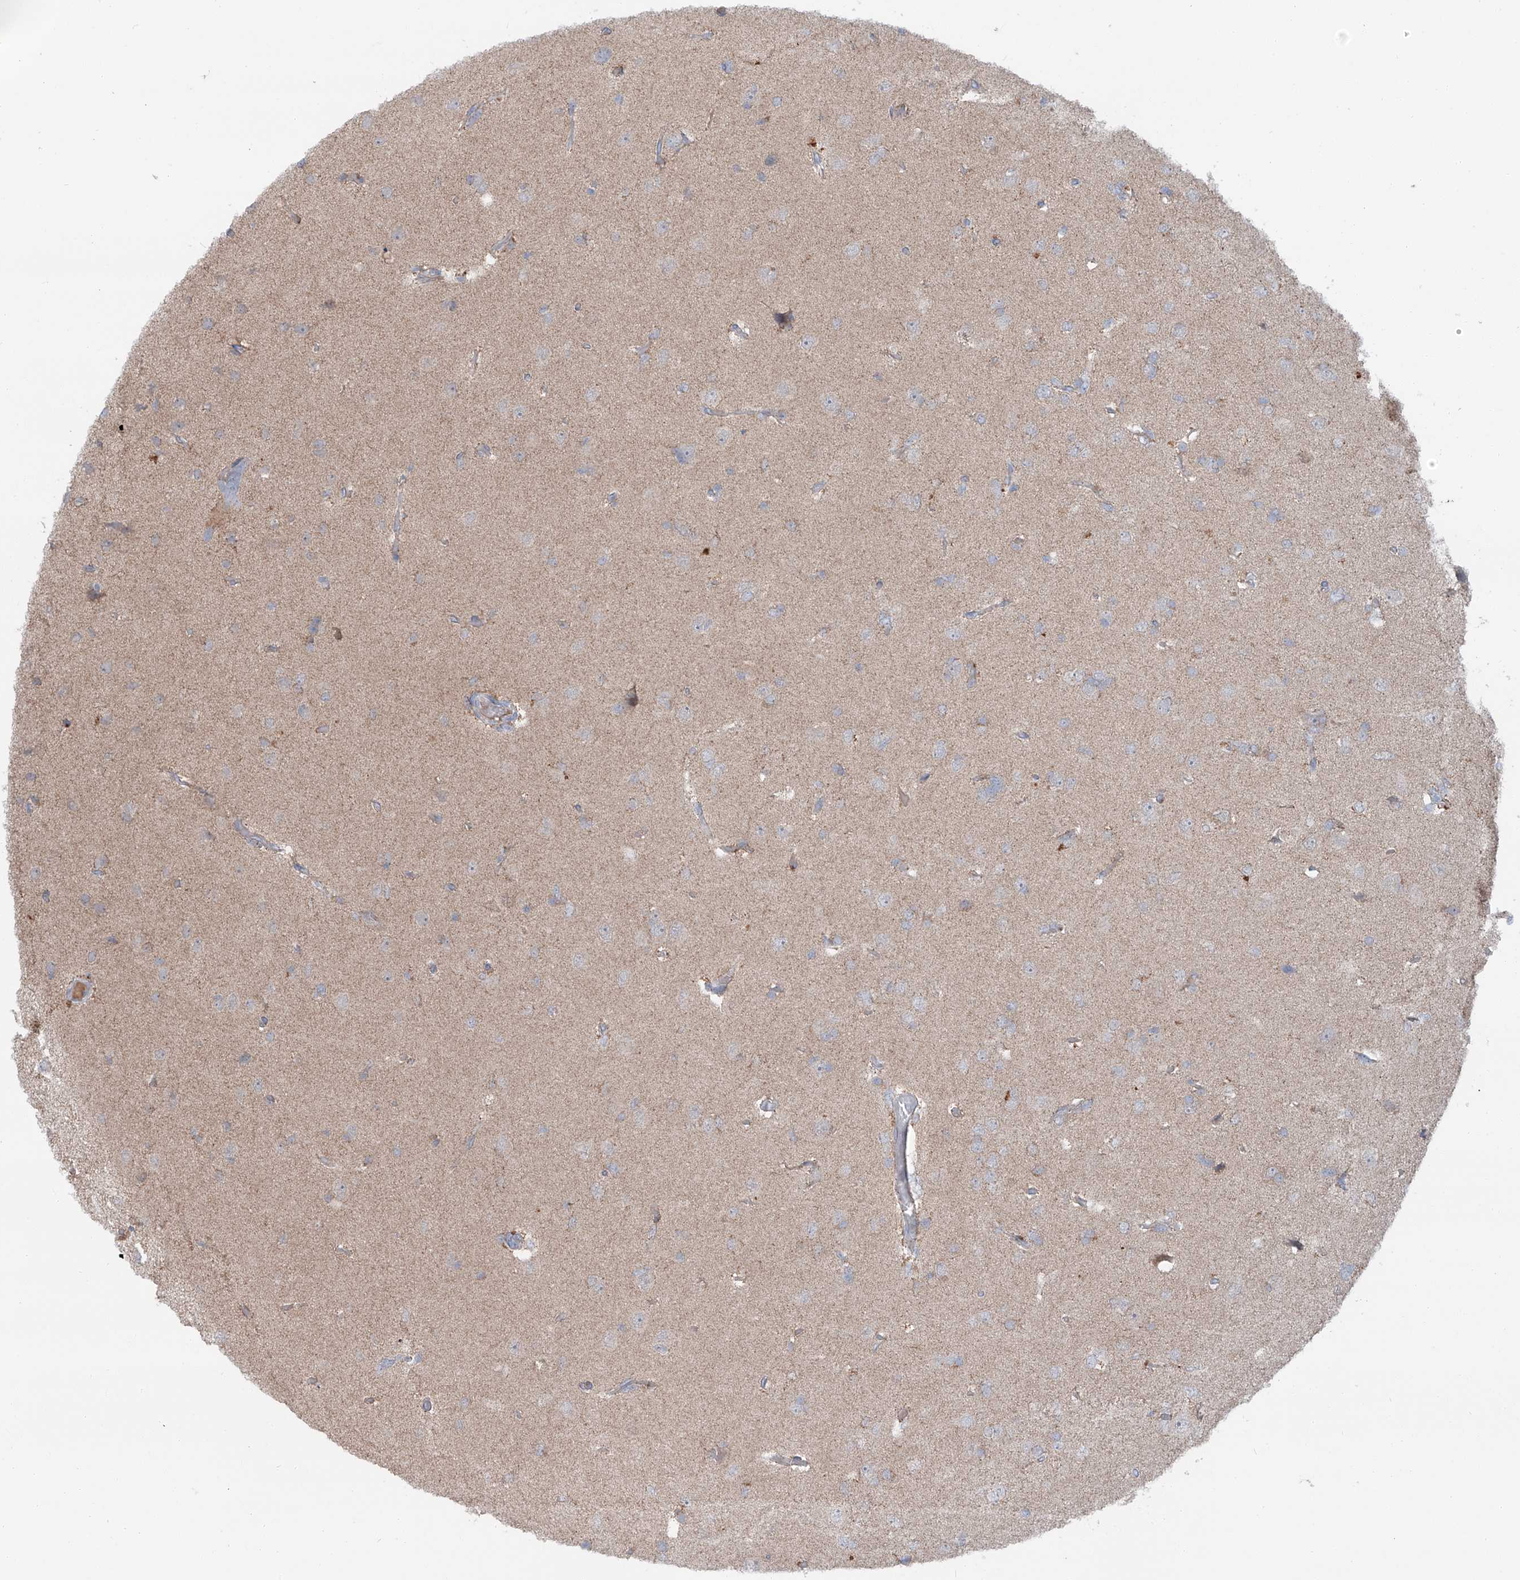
{"staining": {"intensity": "negative", "quantity": "none", "location": "none"}, "tissue": "glioma", "cell_type": "Tumor cells", "image_type": "cancer", "snomed": [{"axis": "morphology", "description": "Glioma, malignant, High grade"}, {"axis": "topography", "description": "Brain"}], "caption": "IHC of human malignant glioma (high-grade) demonstrates no staining in tumor cells.", "gene": "SIX4", "patient": {"sex": "female", "age": 59}}